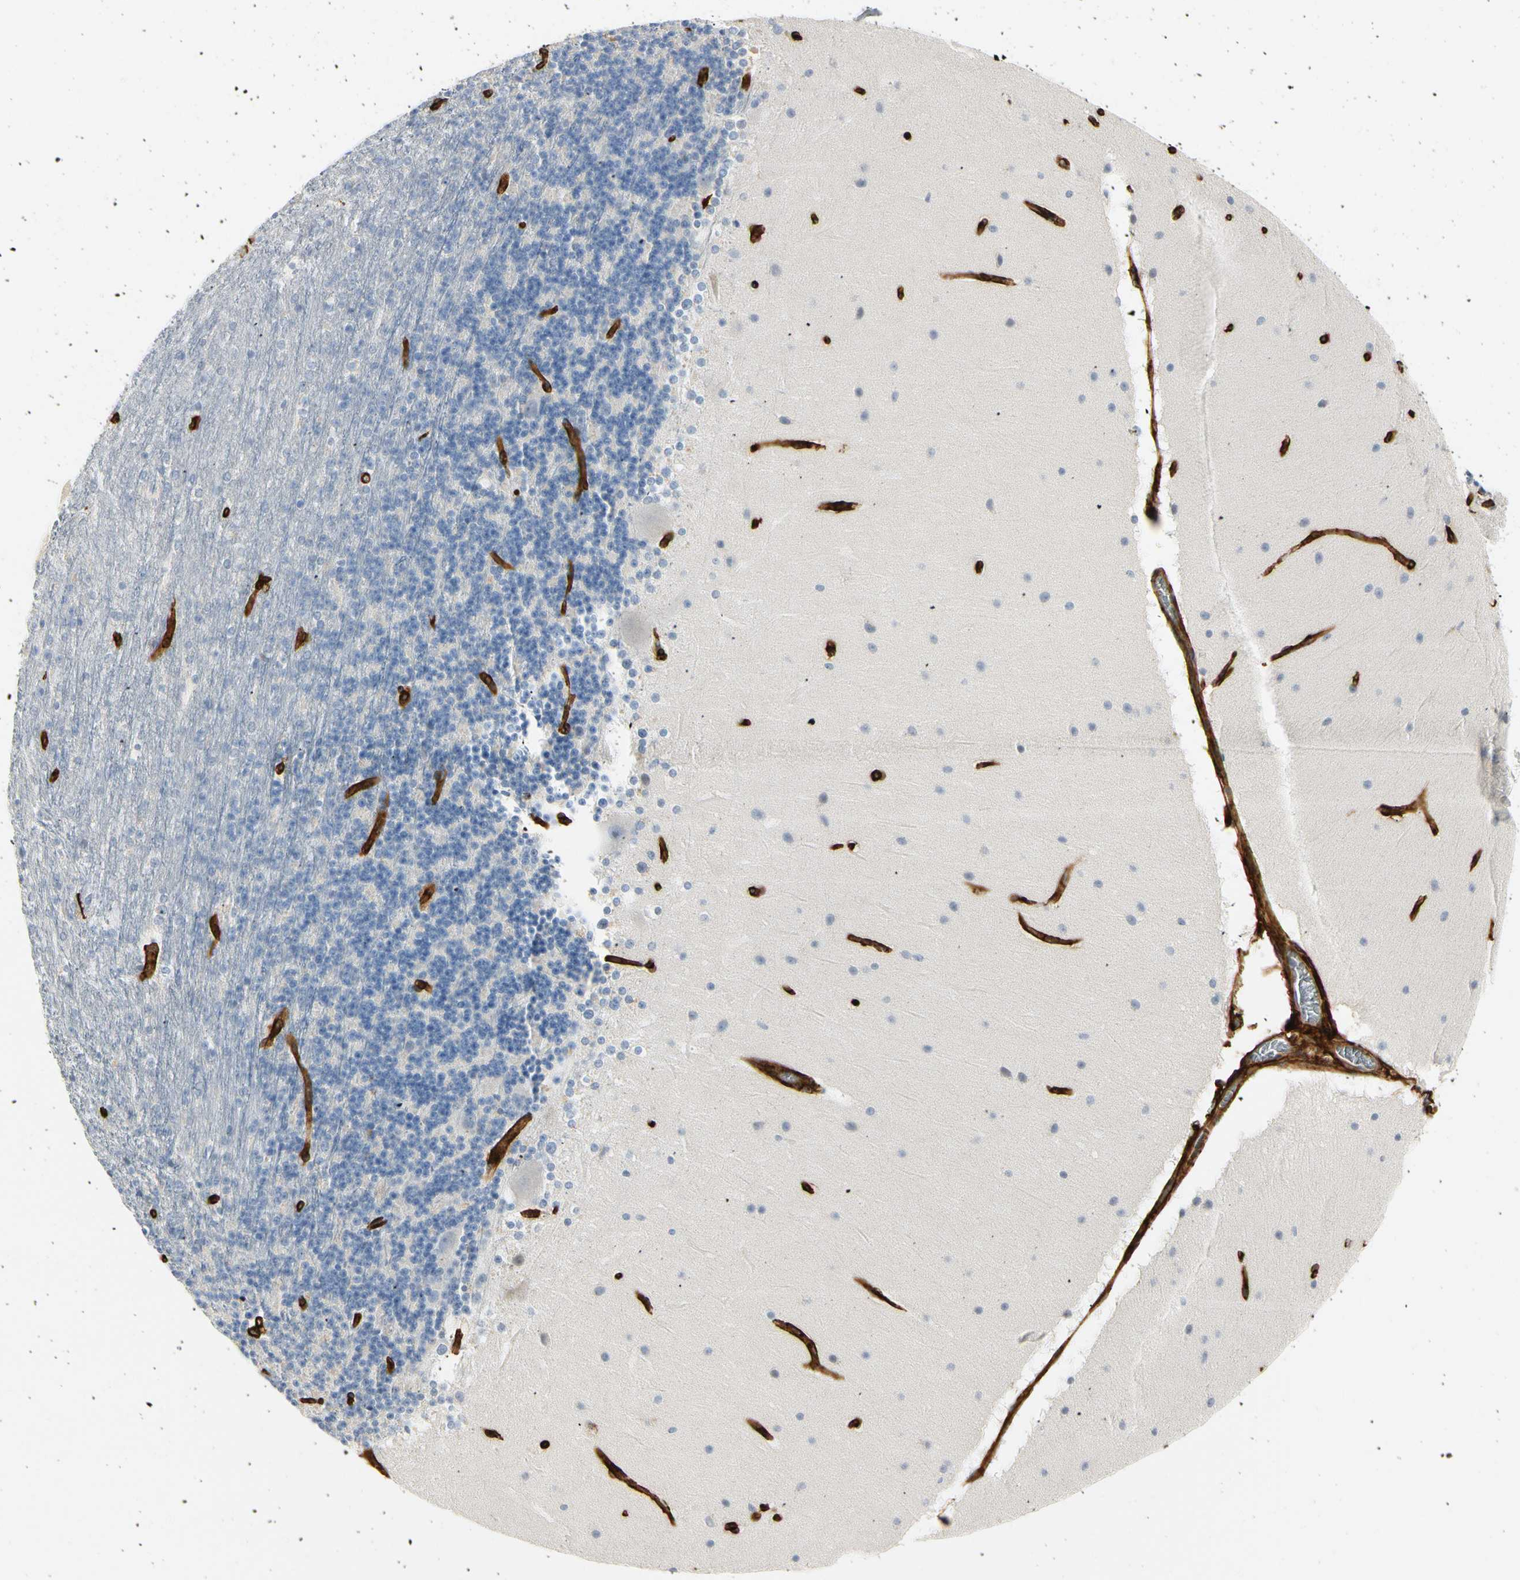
{"staining": {"intensity": "negative", "quantity": "none", "location": "none"}, "tissue": "cerebellum", "cell_type": "Cells in granular layer", "image_type": "normal", "snomed": [{"axis": "morphology", "description": "Normal tissue, NOS"}, {"axis": "topography", "description": "Cerebellum"}], "caption": "There is no significant expression in cells in granular layer of cerebellum. (DAB (3,3'-diaminobenzidine) IHC with hematoxylin counter stain).", "gene": "GGT5", "patient": {"sex": "female", "age": 19}}